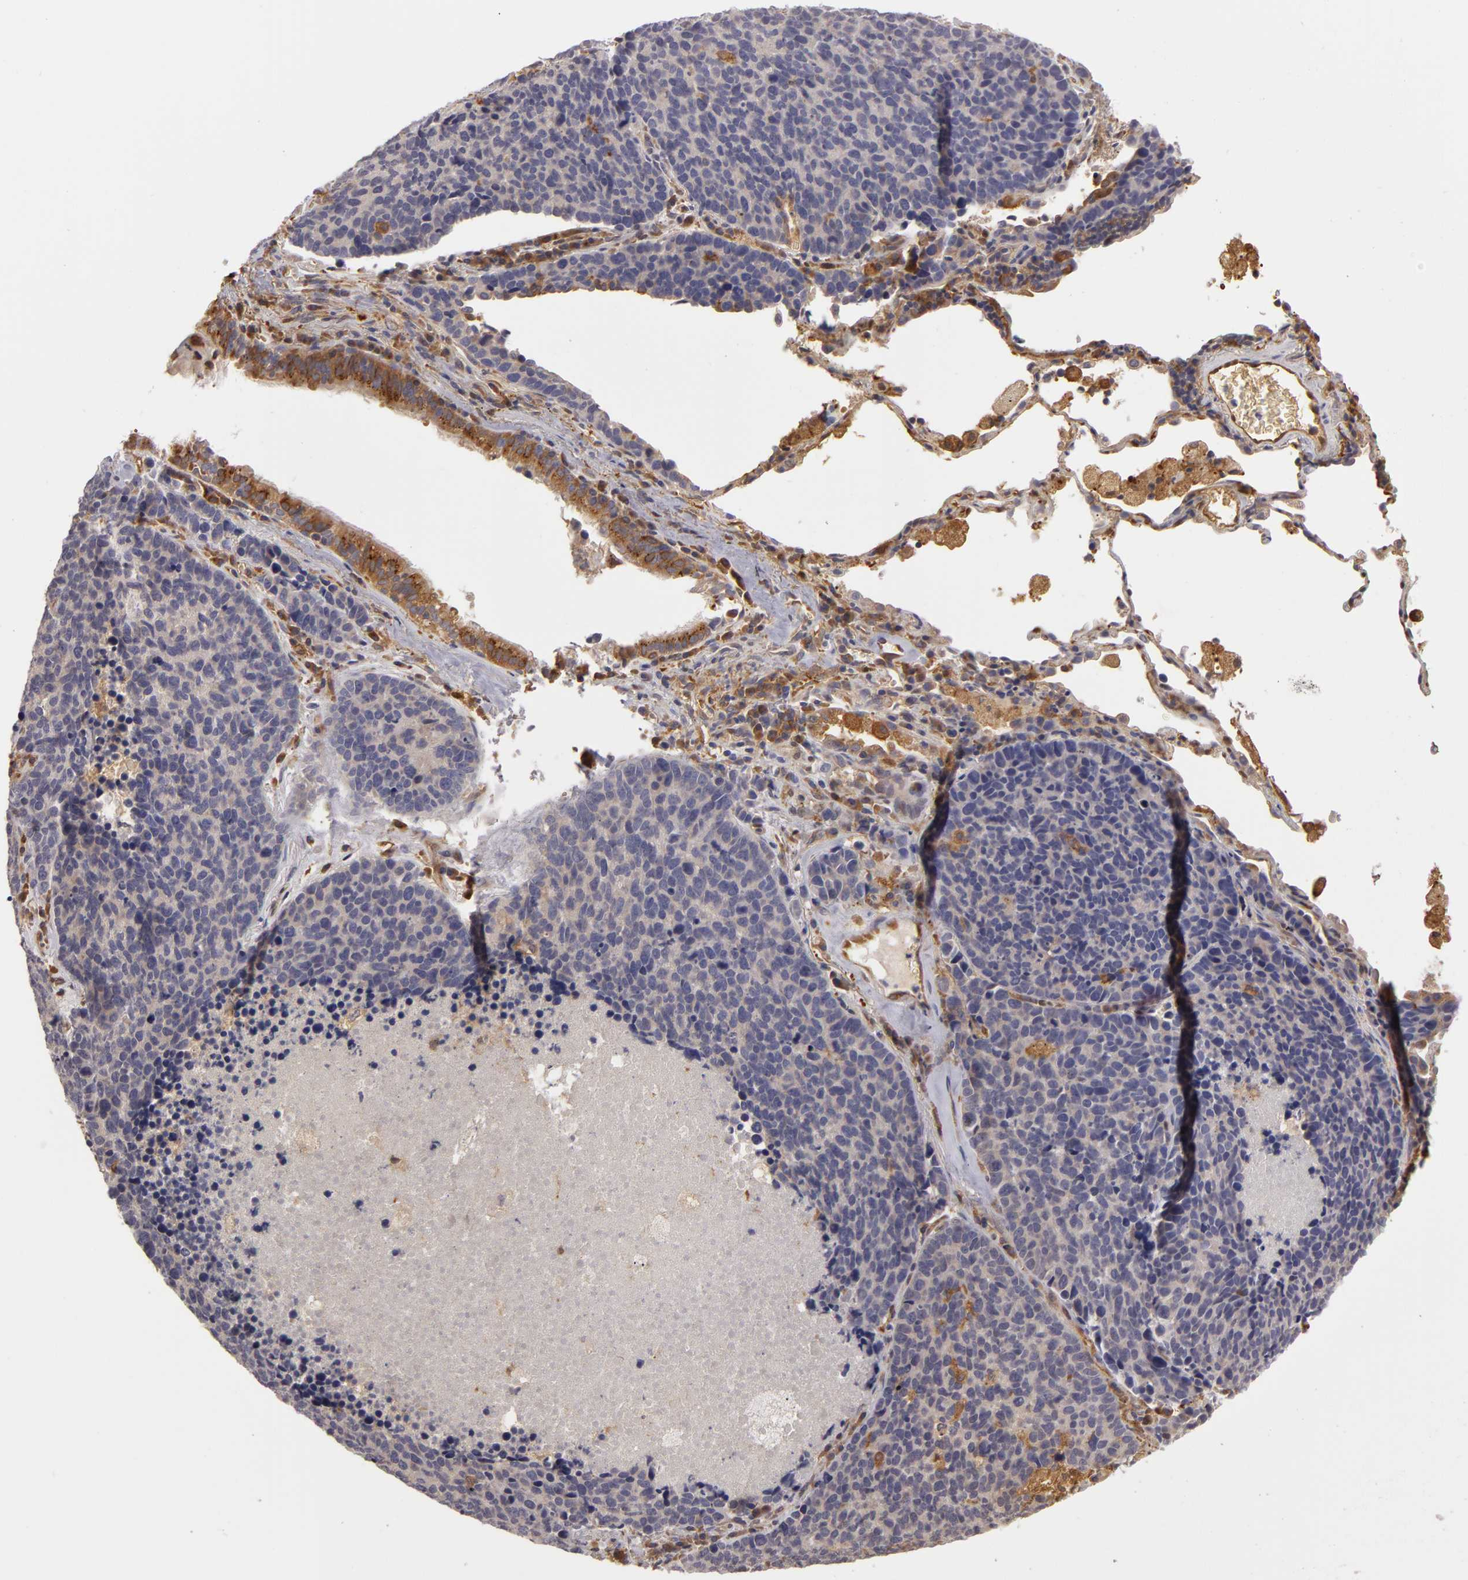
{"staining": {"intensity": "negative", "quantity": "none", "location": "none"}, "tissue": "lung cancer", "cell_type": "Tumor cells", "image_type": "cancer", "snomed": [{"axis": "morphology", "description": "Neoplasm, malignant, NOS"}, {"axis": "topography", "description": "Lung"}], "caption": "Tumor cells are negative for protein expression in human malignant neoplasm (lung).", "gene": "ZNF229", "patient": {"sex": "female", "age": 75}}